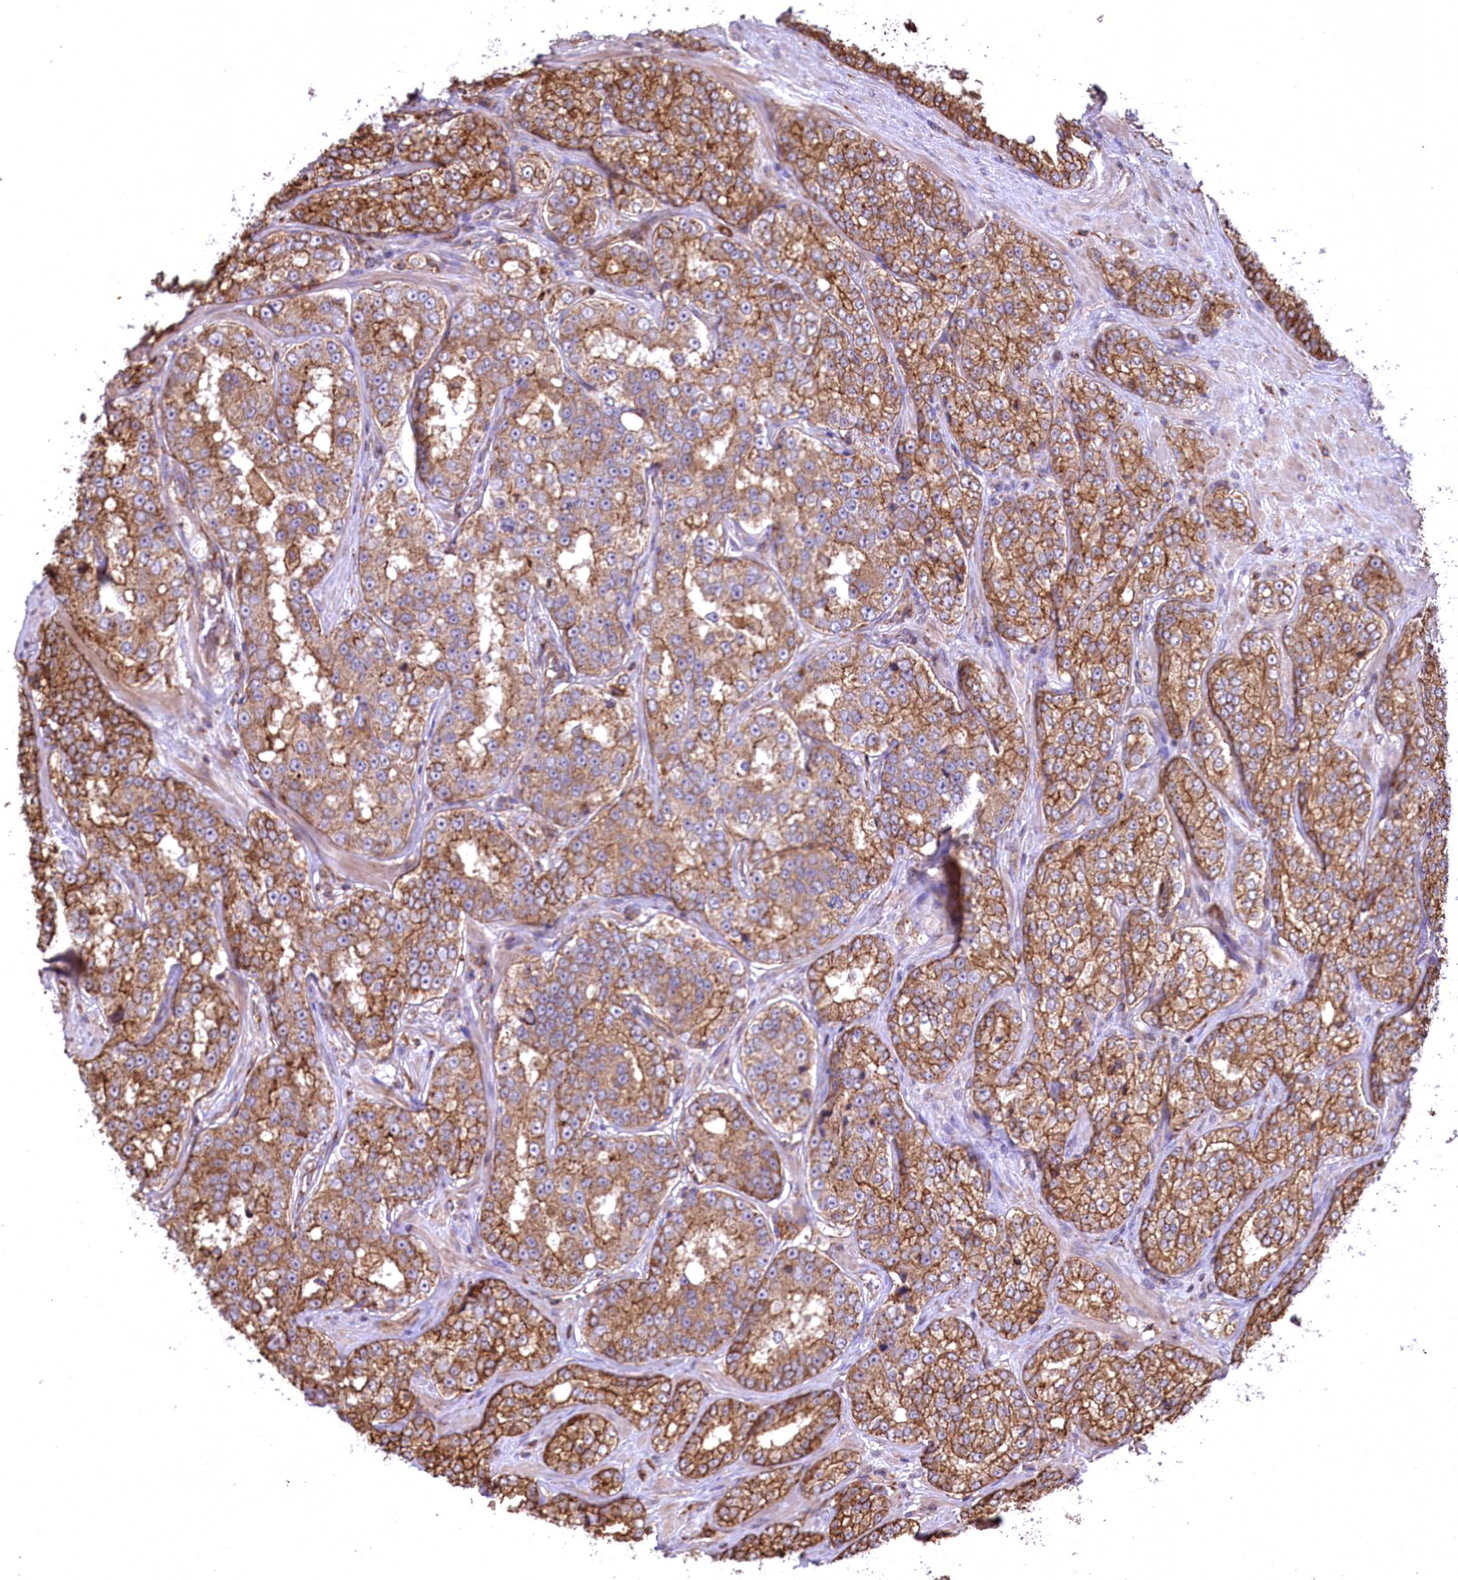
{"staining": {"intensity": "moderate", "quantity": ">75%", "location": "cytoplasmic/membranous"}, "tissue": "prostate cancer", "cell_type": "Tumor cells", "image_type": "cancer", "snomed": [{"axis": "morphology", "description": "Normal tissue, NOS"}, {"axis": "morphology", "description": "Adenocarcinoma, High grade"}, {"axis": "topography", "description": "Prostate"}], "caption": "Prostate cancer stained with DAB IHC demonstrates medium levels of moderate cytoplasmic/membranous positivity in about >75% of tumor cells.", "gene": "CARD19", "patient": {"sex": "male", "age": 83}}